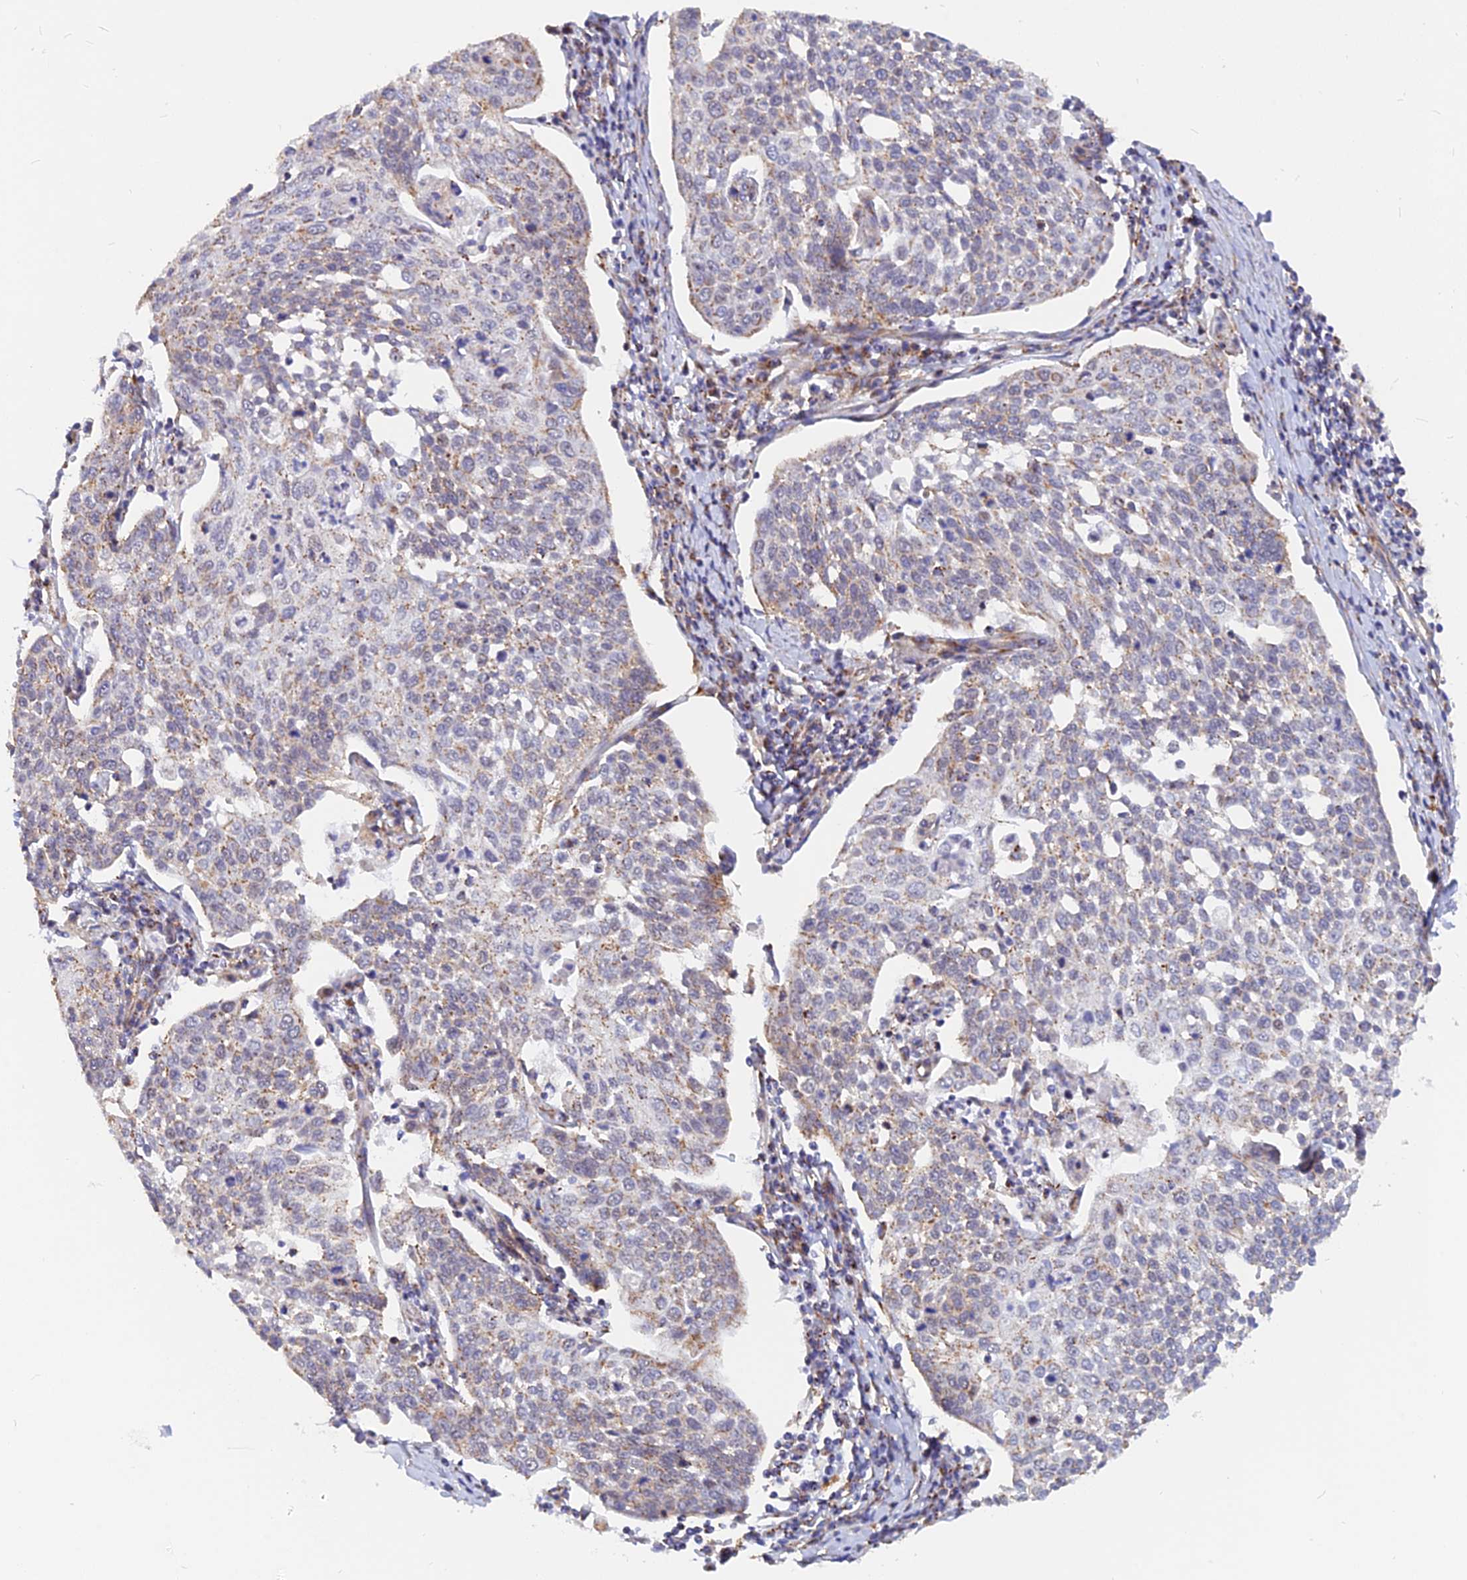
{"staining": {"intensity": "weak", "quantity": "<25%", "location": "cytoplasmic/membranous"}, "tissue": "cervical cancer", "cell_type": "Tumor cells", "image_type": "cancer", "snomed": [{"axis": "morphology", "description": "Squamous cell carcinoma, NOS"}, {"axis": "topography", "description": "Cervix"}], "caption": "High power microscopy histopathology image of an immunohistochemistry micrograph of cervical cancer, revealing no significant positivity in tumor cells. (DAB immunohistochemistry (IHC) visualized using brightfield microscopy, high magnification).", "gene": "VSTM2L", "patient": {"sex": "female", "age": 34}}